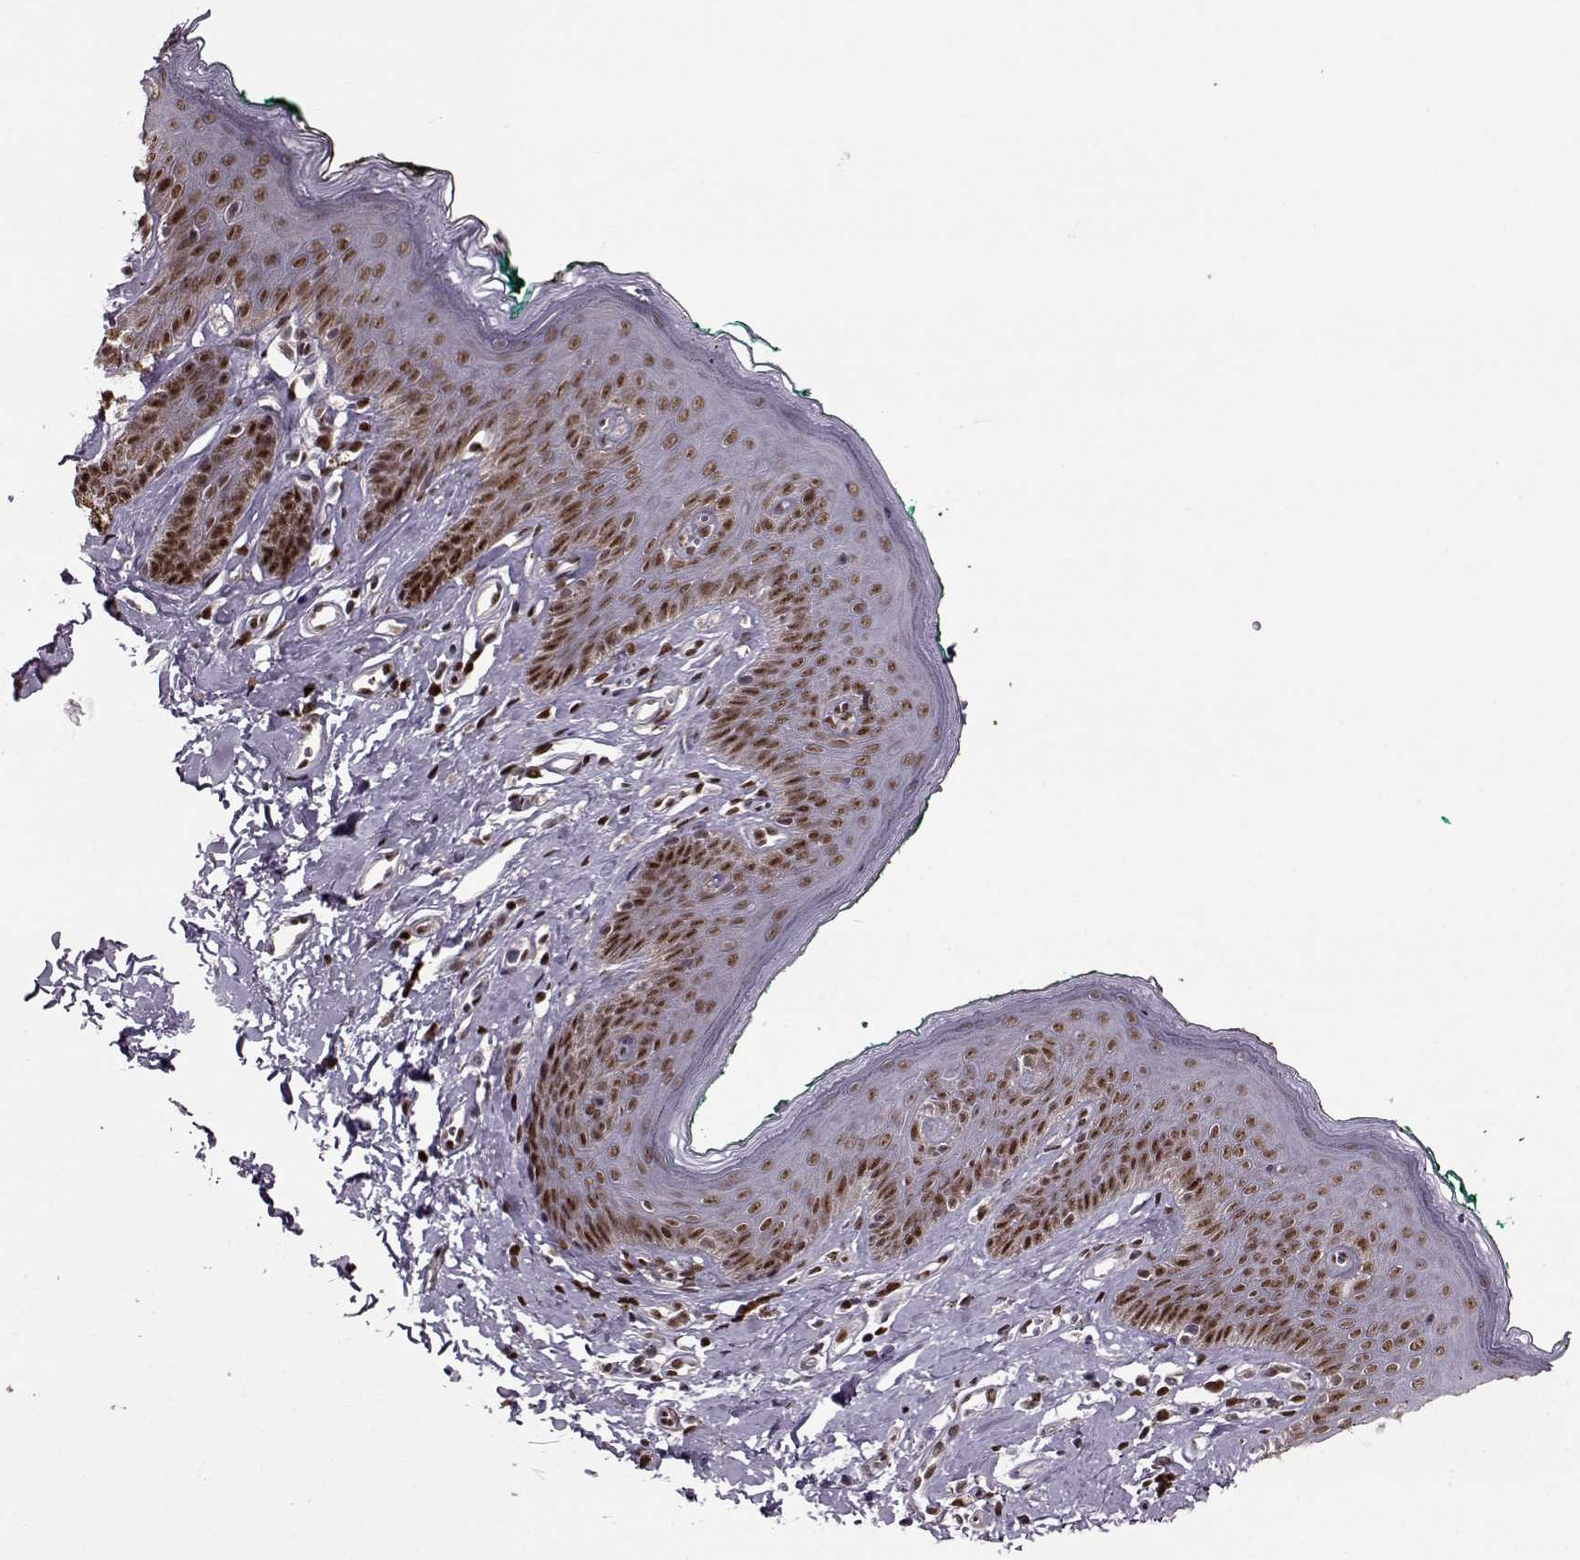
{"staining": {"intensity": "moderate", "quantity": ">75%", "location": "nuclear"}, "tissue": "skin", "cell_type": "Epidermal cells", "image_type": "normal", "snomed": [{"axis": "morphology", "description": "Normal tissue, NOS"}, {"axis": "topography", "description": "Vulva"}], "caption": "Brown immunohistochemical staining in unremarkable human skin displays moderate nuclear staining in about >75% of epidermal cells.", "gene": "FTO", "patient": {"sex": "female", "age": 66}}